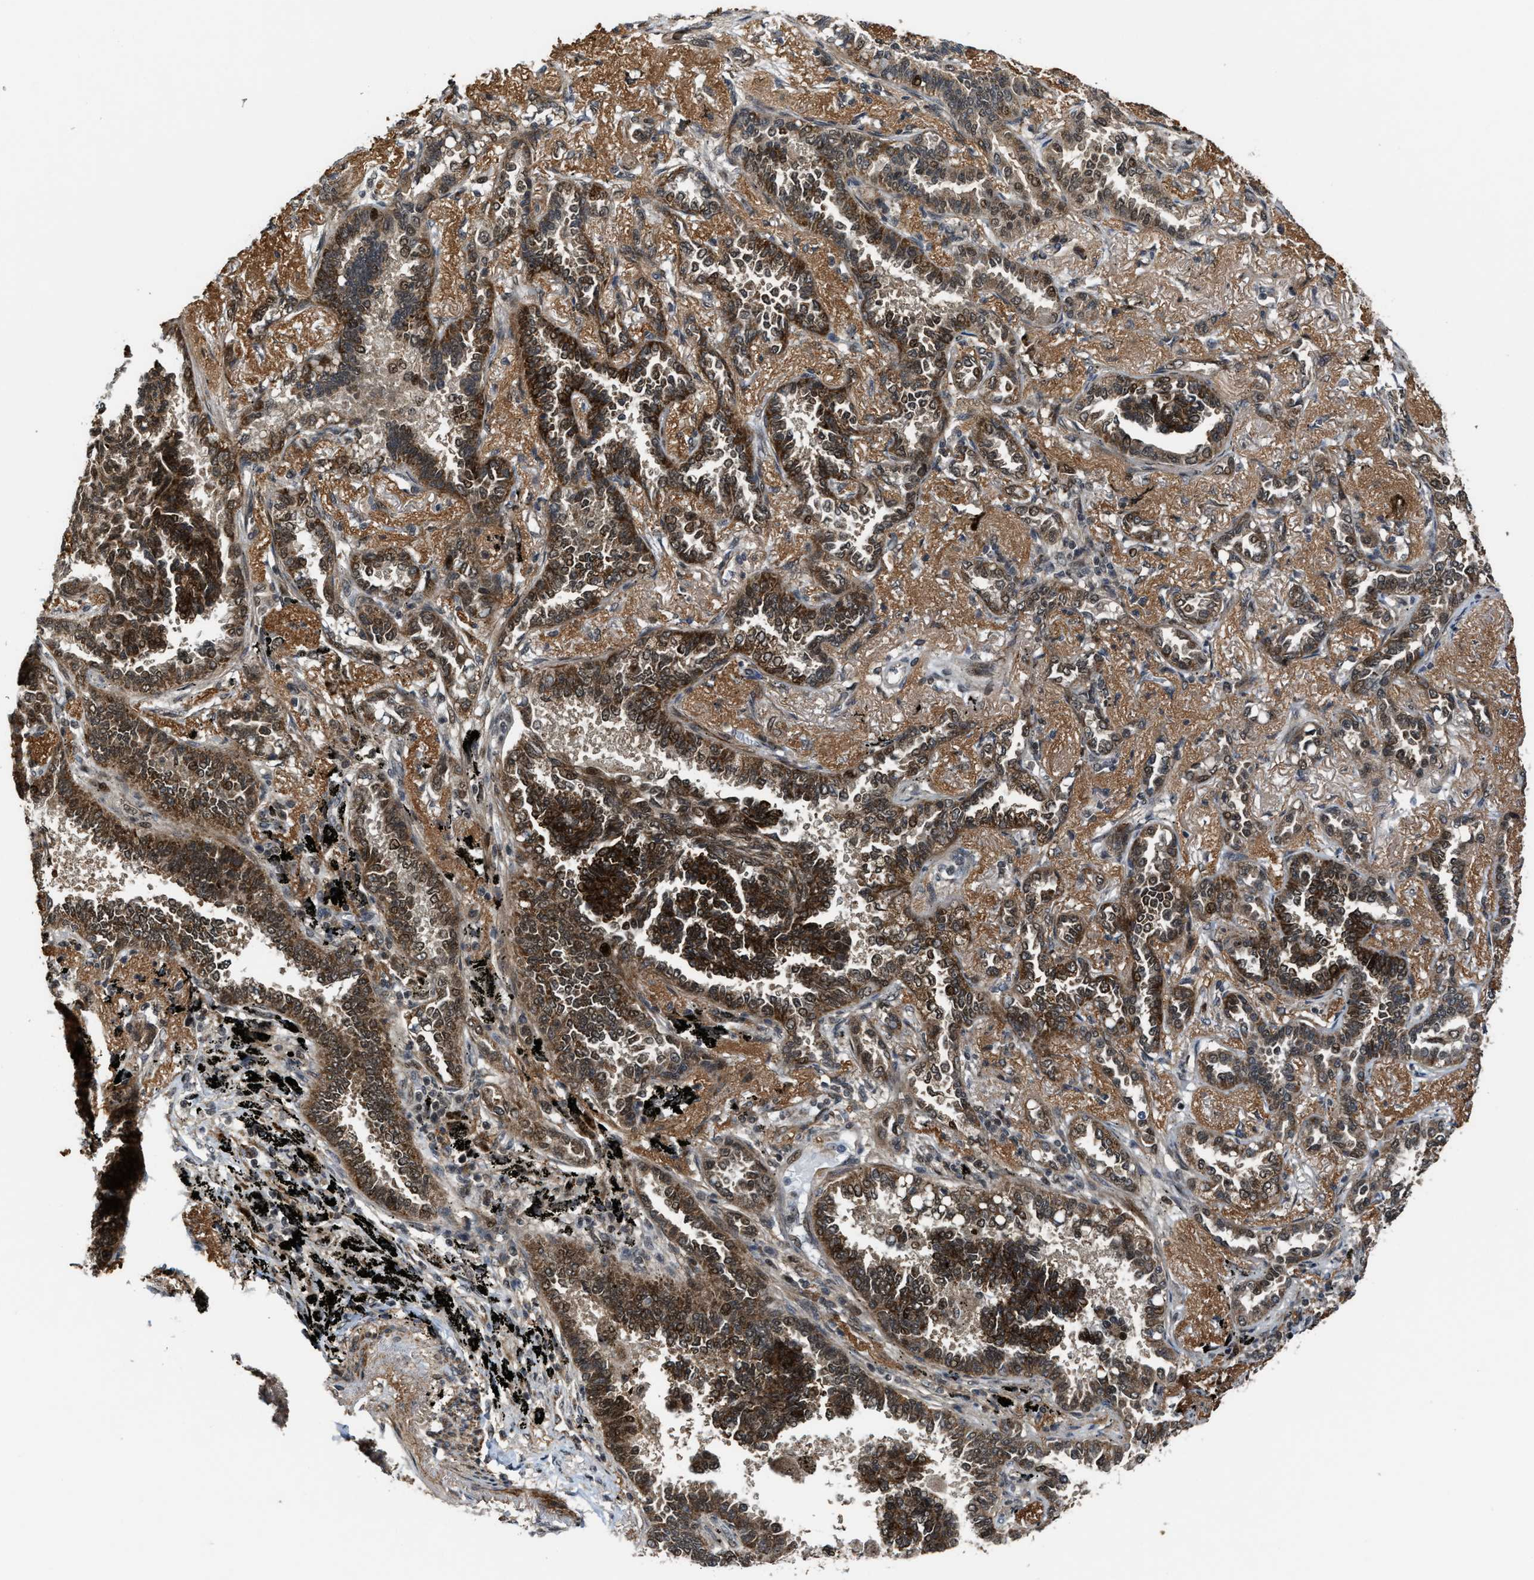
{"staining": {"intensity": "moderate", "quantity": ">75%", "location": "cytoplasmic/membranous"}, "tissue": "lung cancer", "cell_type": "Tumor cells", "image_type": "cancer", "snomed": [{"axis": "morphology", "description": "Adenocarcinoma, NOS"}, {"axis": "topography", "description": "Lung"}], "caption": "Lung cancer stained with a protein marker exhibits moderate staining in tumor cells.", "gene": "ZNF250", "patient": {"sex": "male", "age": 59}}